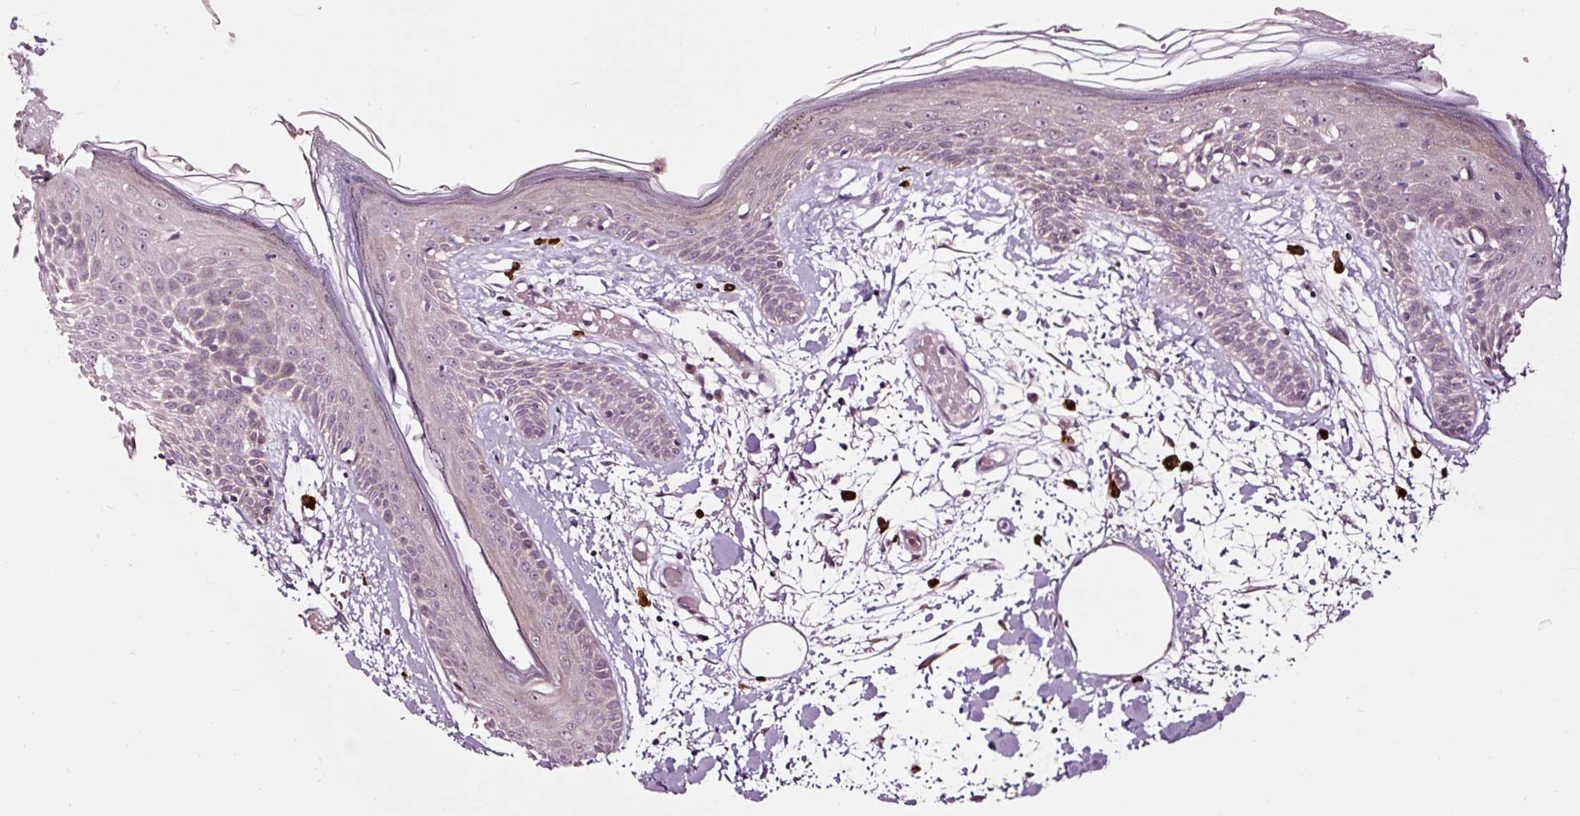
{"staining": {"intensity": "negative", "quantity": "none", "location": "none"}, "tissue": "skin", "cell_type": "Fibroblasts", "image_type": "normal", "snomed": [{"axis": "morphology", "description": "Normal tissue, NOS"}, {"axis": "topography", "description": "Skin"}], "caption": "Immunohistochemical staining of benign human skin shows no significant positivity in fibroblasts. (DAB immunohistochemistry (IHC), high magnification).", "gene": "UTP14A", "patient": {"sex": "male", "age": 79}}